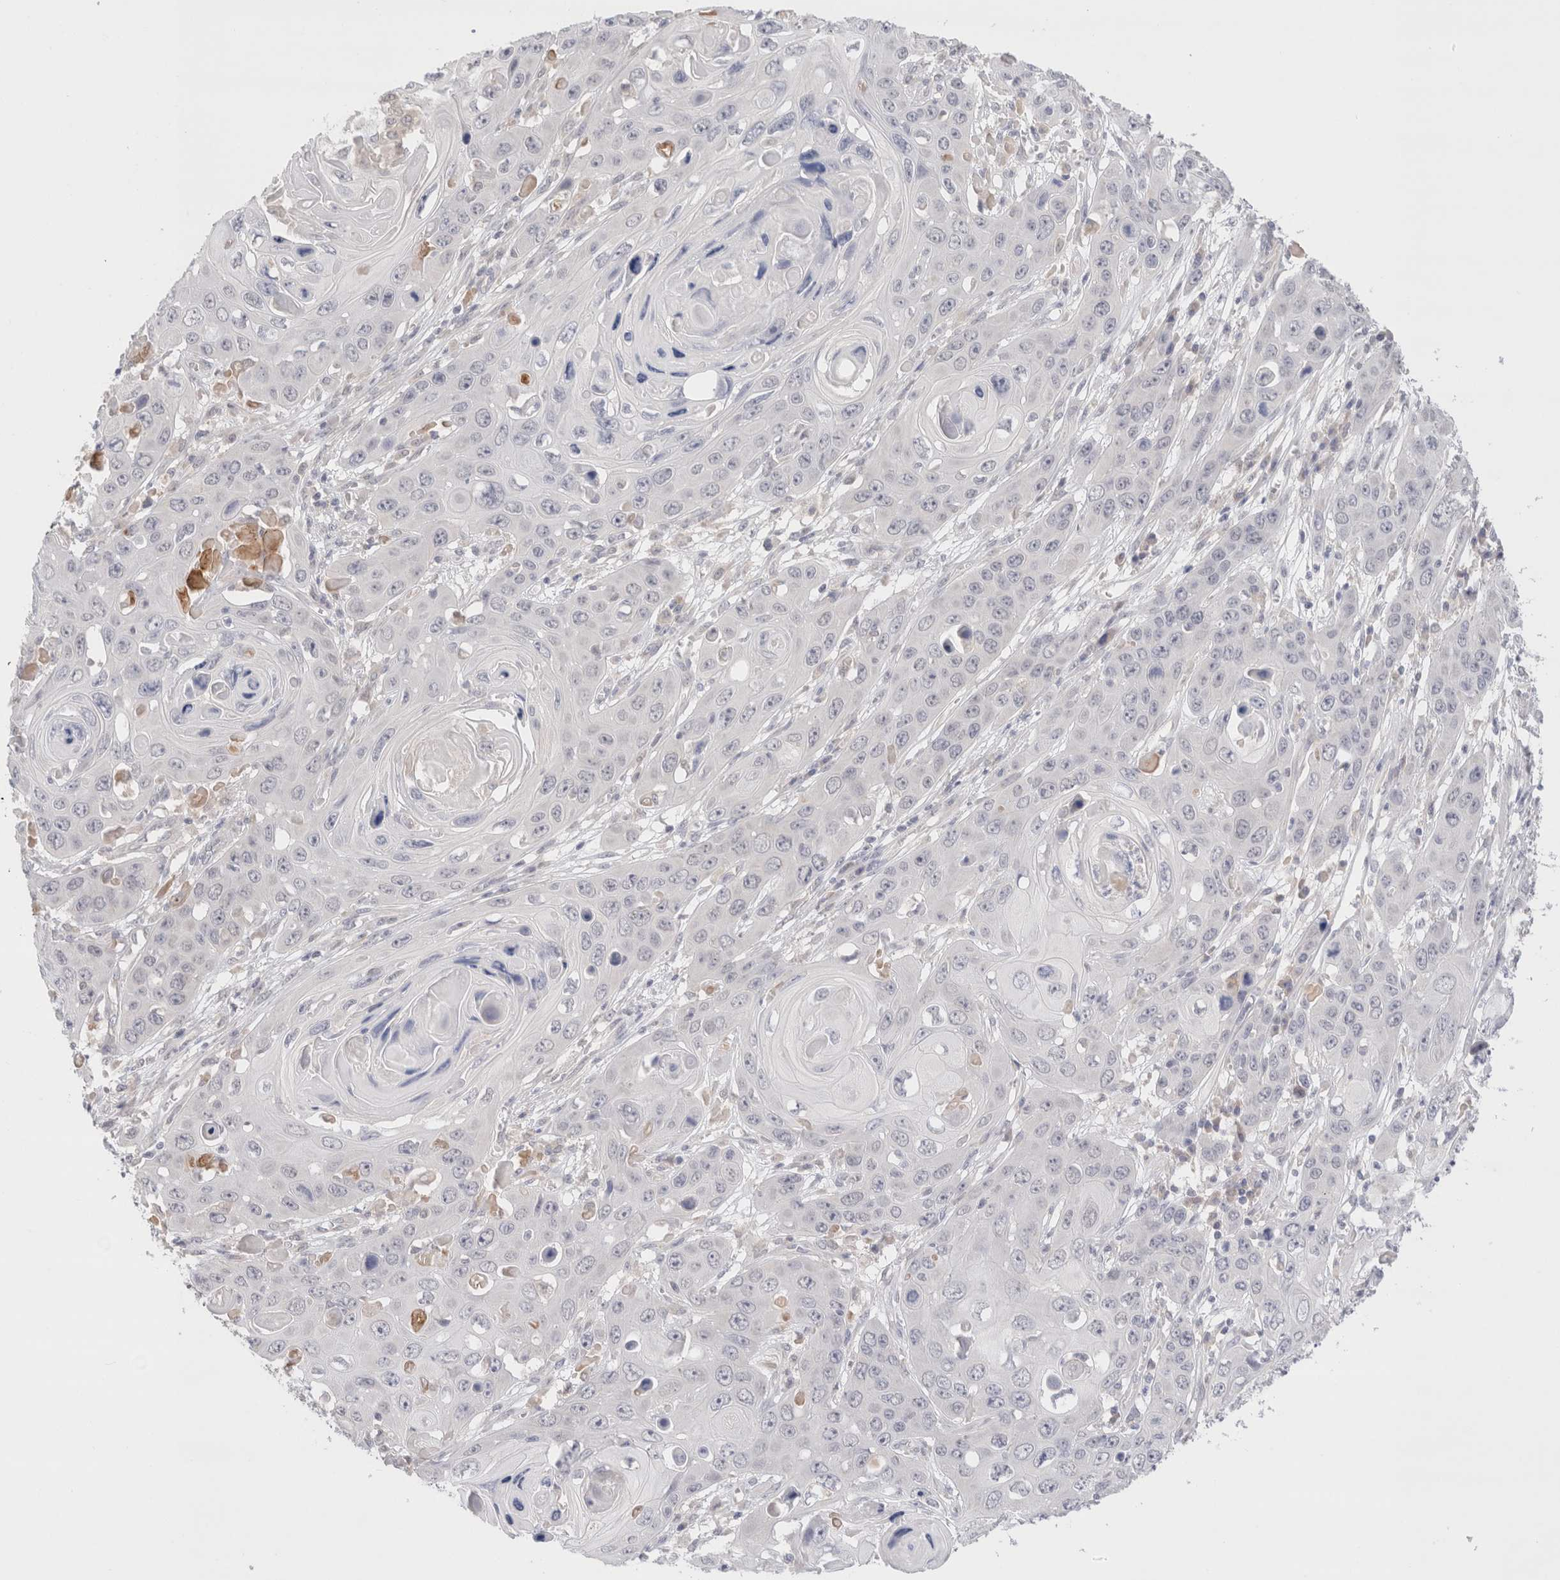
{"staining": {"intensity": "negative", "quantity": "none", "location": "none"}, "tissue": "skin cancer", "cell_type": "Tumor cells", "image_type": "cancer", "snomed": [{"axis": "morphology", "description": "Squamous cell carcinoma, NOS"}, {"axis": "topography", "description": "Skin"}], "caption": "Histopathology image shows no protein staining in tumor cells of skin cancer tissue.", "gene": "SPATA20", "patient": {"sex": "male", "age": 55}}